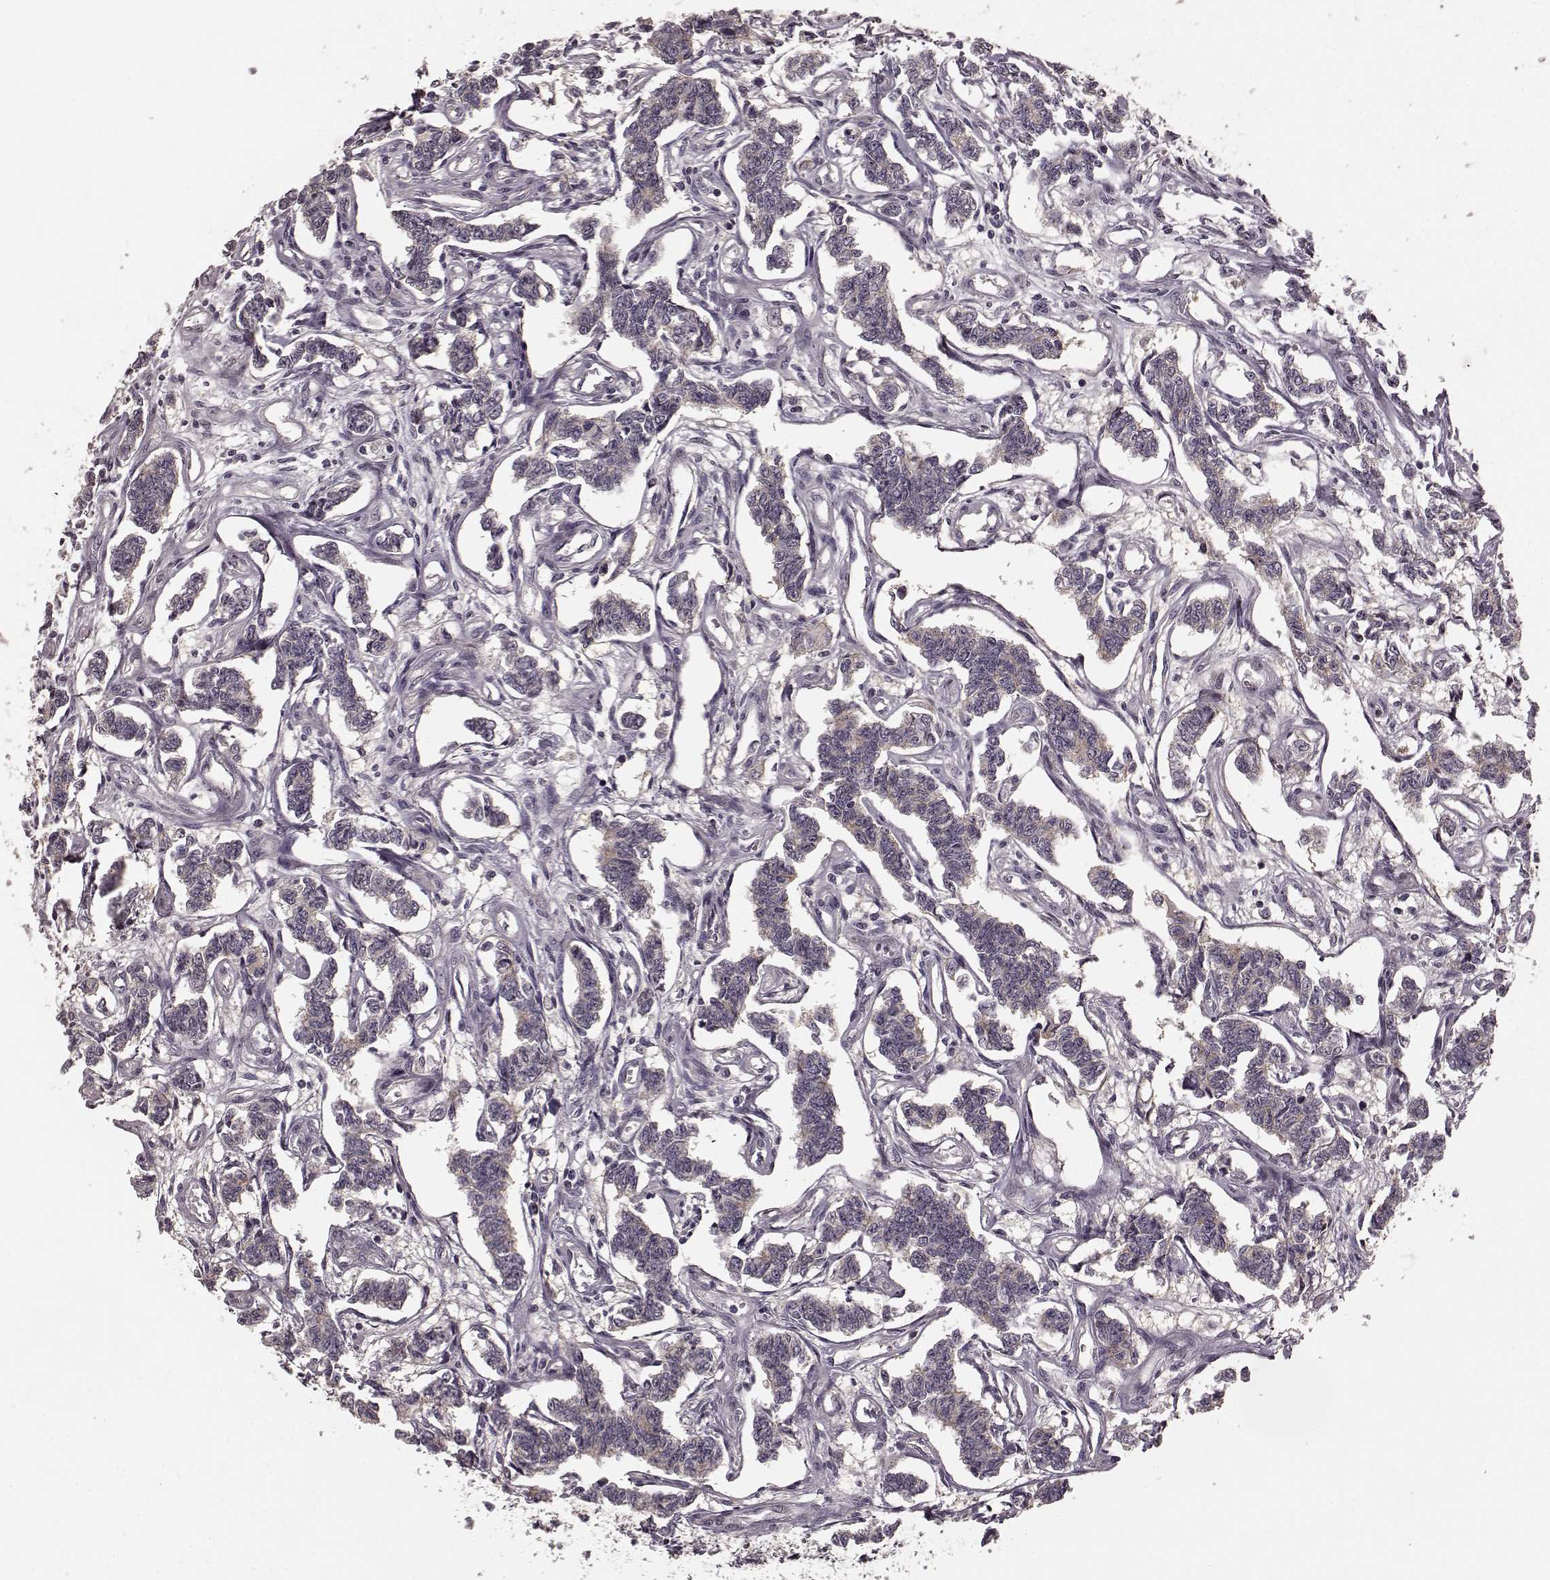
{"staining": {"intensity": "negative", "quantity": "none", "location": "none"}, "tissue": "carcinoid", "cell_type": "Tumor cells", "image_type": "cancer", "snomed": [{"axis": "morphology", "description": "Carcinoid, malignant, NOS"}, {"axis": "topography", "description": "Kidney"}], "caption": "The image shows no staining of tumor cells in malignant carcinoid.", "gene": "PRKCE", "patient": {"sex": "female", "age": 41}}